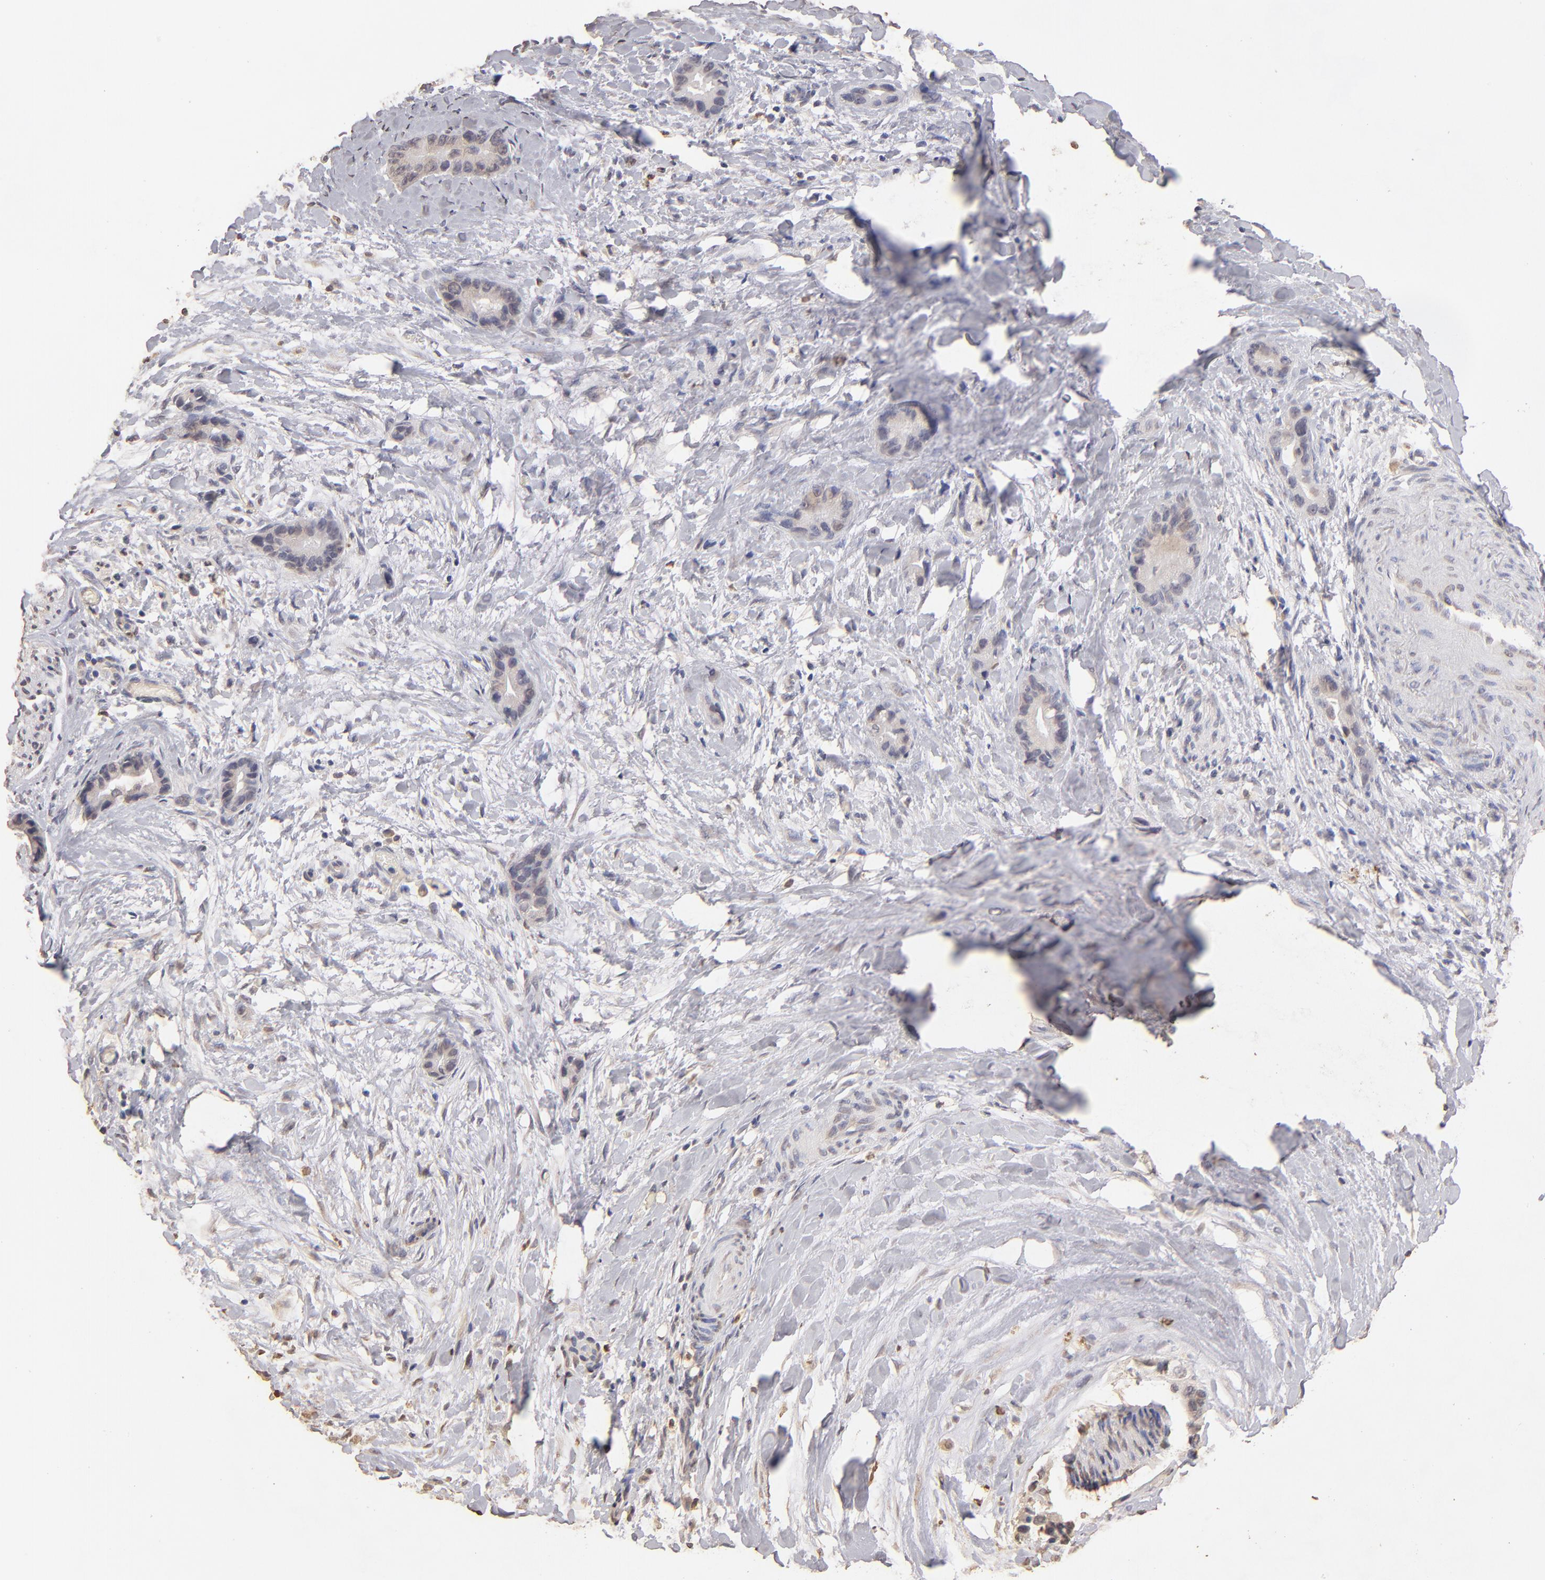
{"staining": {"intensity": "weak", "quantity": "25%-75%", "location": "cytoplasmic/membranous"}, "tissue": "liver cancer", "cell_type": "Tumor cells", "image_type": "cancer", "snomed": [{"axis": "morphology", "description": "Cholangiocarcinoma"}, {"axis": "topography", "description": "Liver"}], "caption": "Protein staining of liver cancer tissue demonstrates weak cytoplasmic/membranous positivity in approximately 25%-75% of tumor cells.", "gene": "OPHN1", "patient": {"sex": "female", "age": 55}}